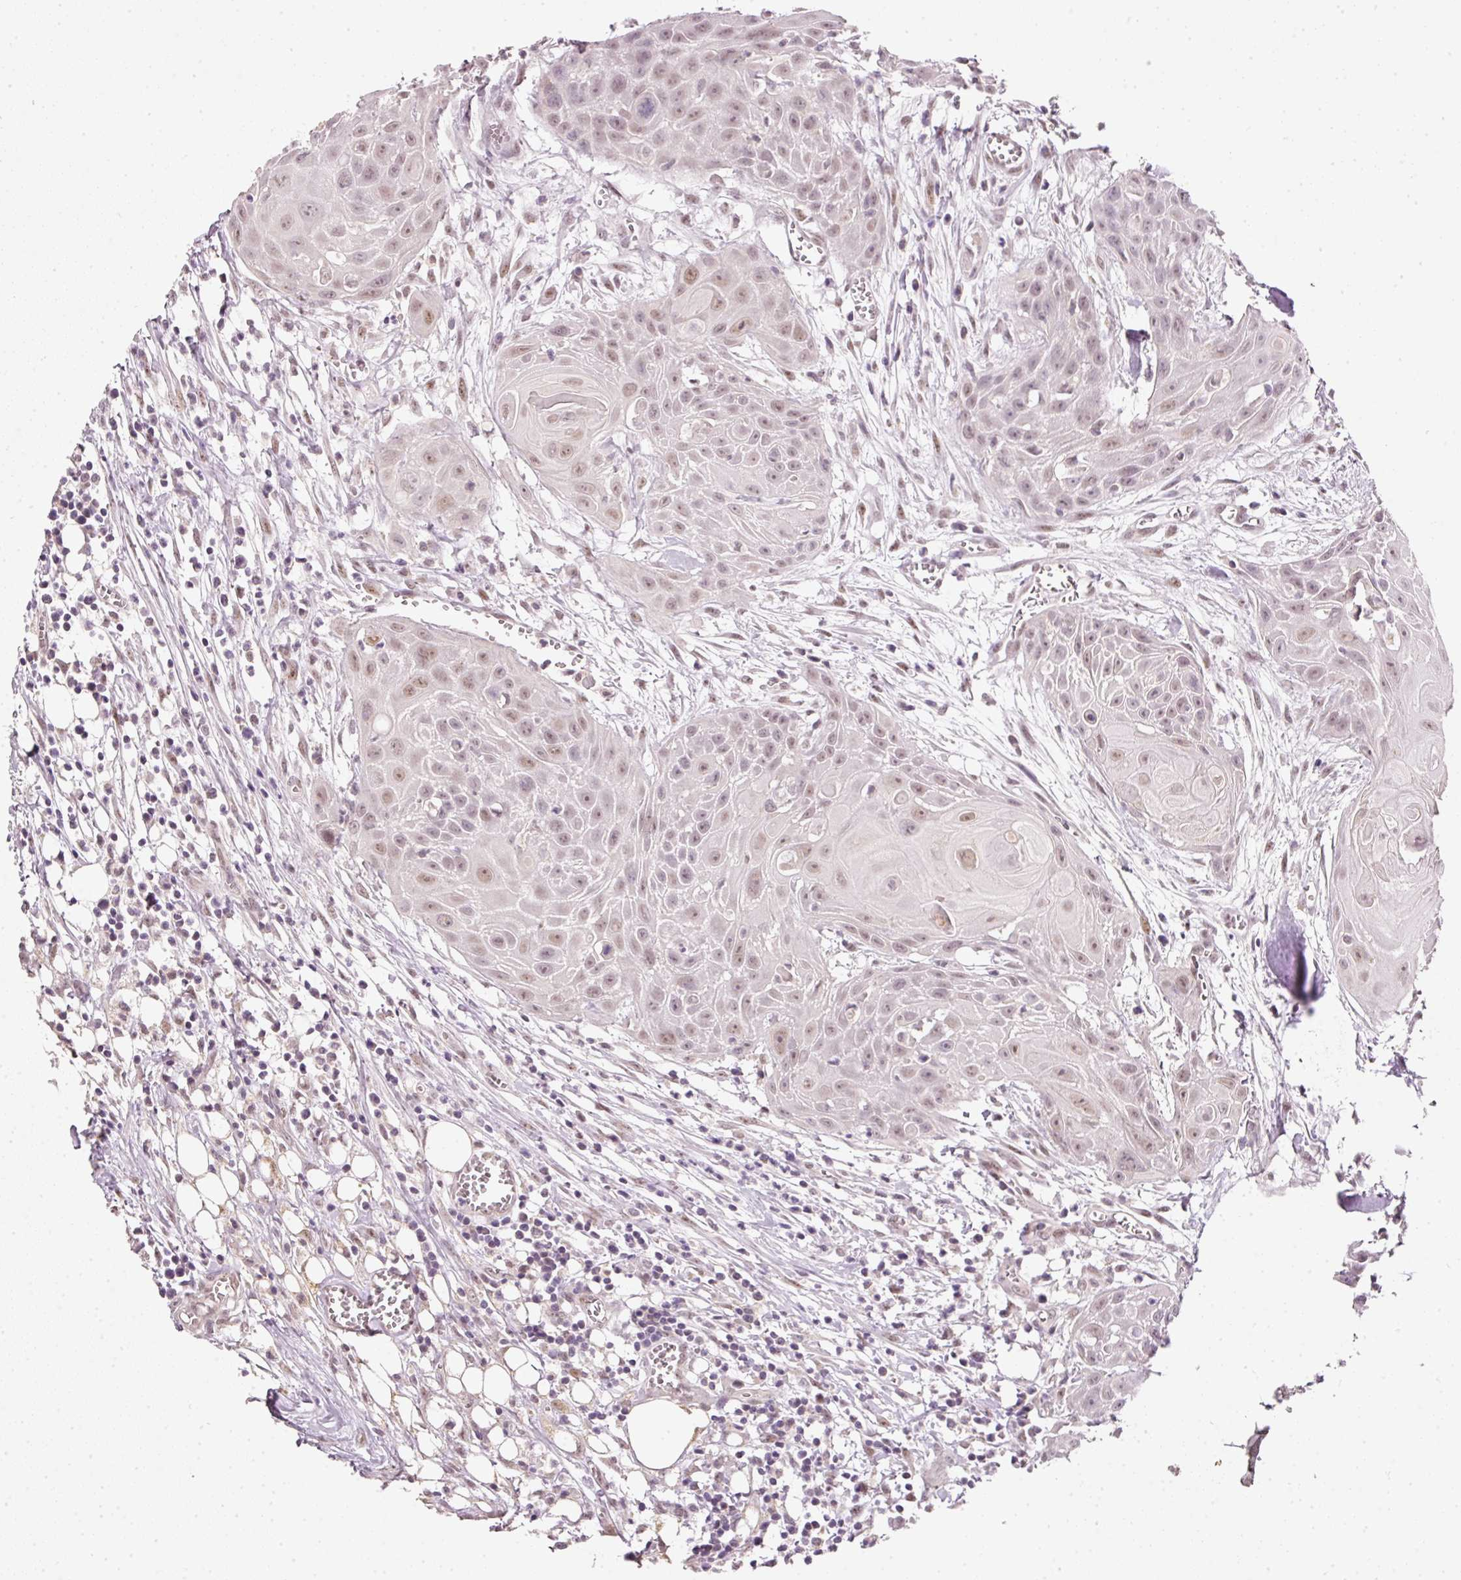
{"staining": {"intensity": "weak", "quantity": "25%-75%", "location": "nuclear"}, "tissue": "head and neck cancer", "cell_type": "Tumor cells", "image_type": "cancer", "snomed": [{"axis": "morphology", "description": "Squamous cell carcinoma, NOS"}, {"axis": "topography", "description": "Lymph node"}, {"axis": "topography", "description": "Salivary gland"}, {"axis": "topography", "description": "Head-Neck"}], "caption": "Weak nuclear positivity is present in approximately 25%-75% of tumor cells in squamous cell carcinoma (head and neck).", "gene": "FSTL3", "patient": {"sex": "female", "age": 74}}